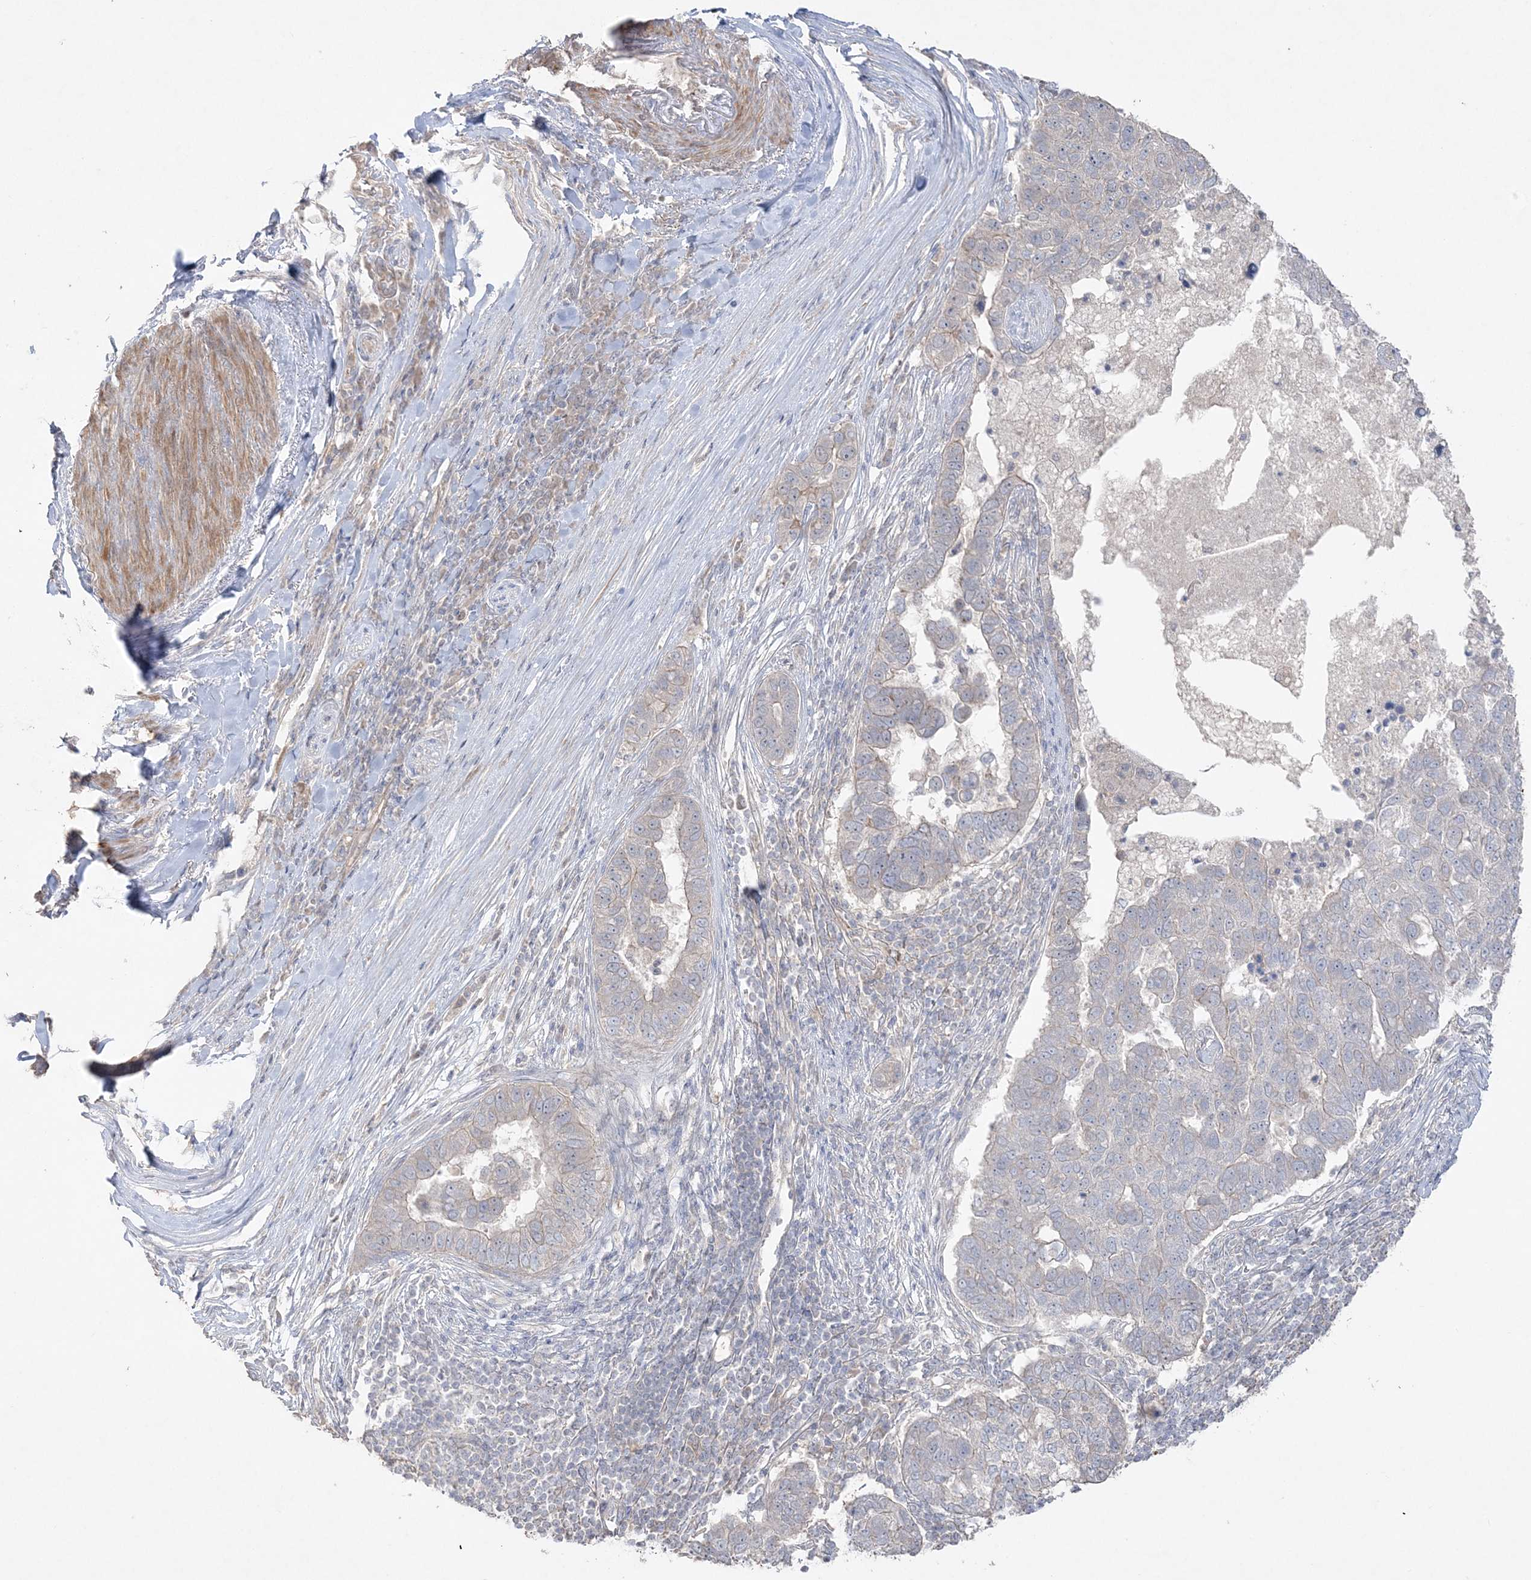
{"staining": {"intensity": "negative", "quantity": "none", "location": "none"}, "tissue": "pancreatic cancer", "cell_type": "Tumor cells", "image_type": "cancer", "snomed": [{"axis": "morphology", "description": "Adenocarcinoma, NOS"}, {"axis": "topography", "description": "Pancreas"}], "caption": "The immunohistochemistry (IHC) photomicrograph has no significant positivity in tumor cells of pancreatic adenocarcinoma tissue. (Stains: DAB (3,3'-diaminobenzidine) immunohistochemistry (IHC) with hematoxylin counter stain, Microscopy: brightfield microscopy at high magnification).", "gene": "SH3BP4", "patient": {"sex": "female", "age": 61}}